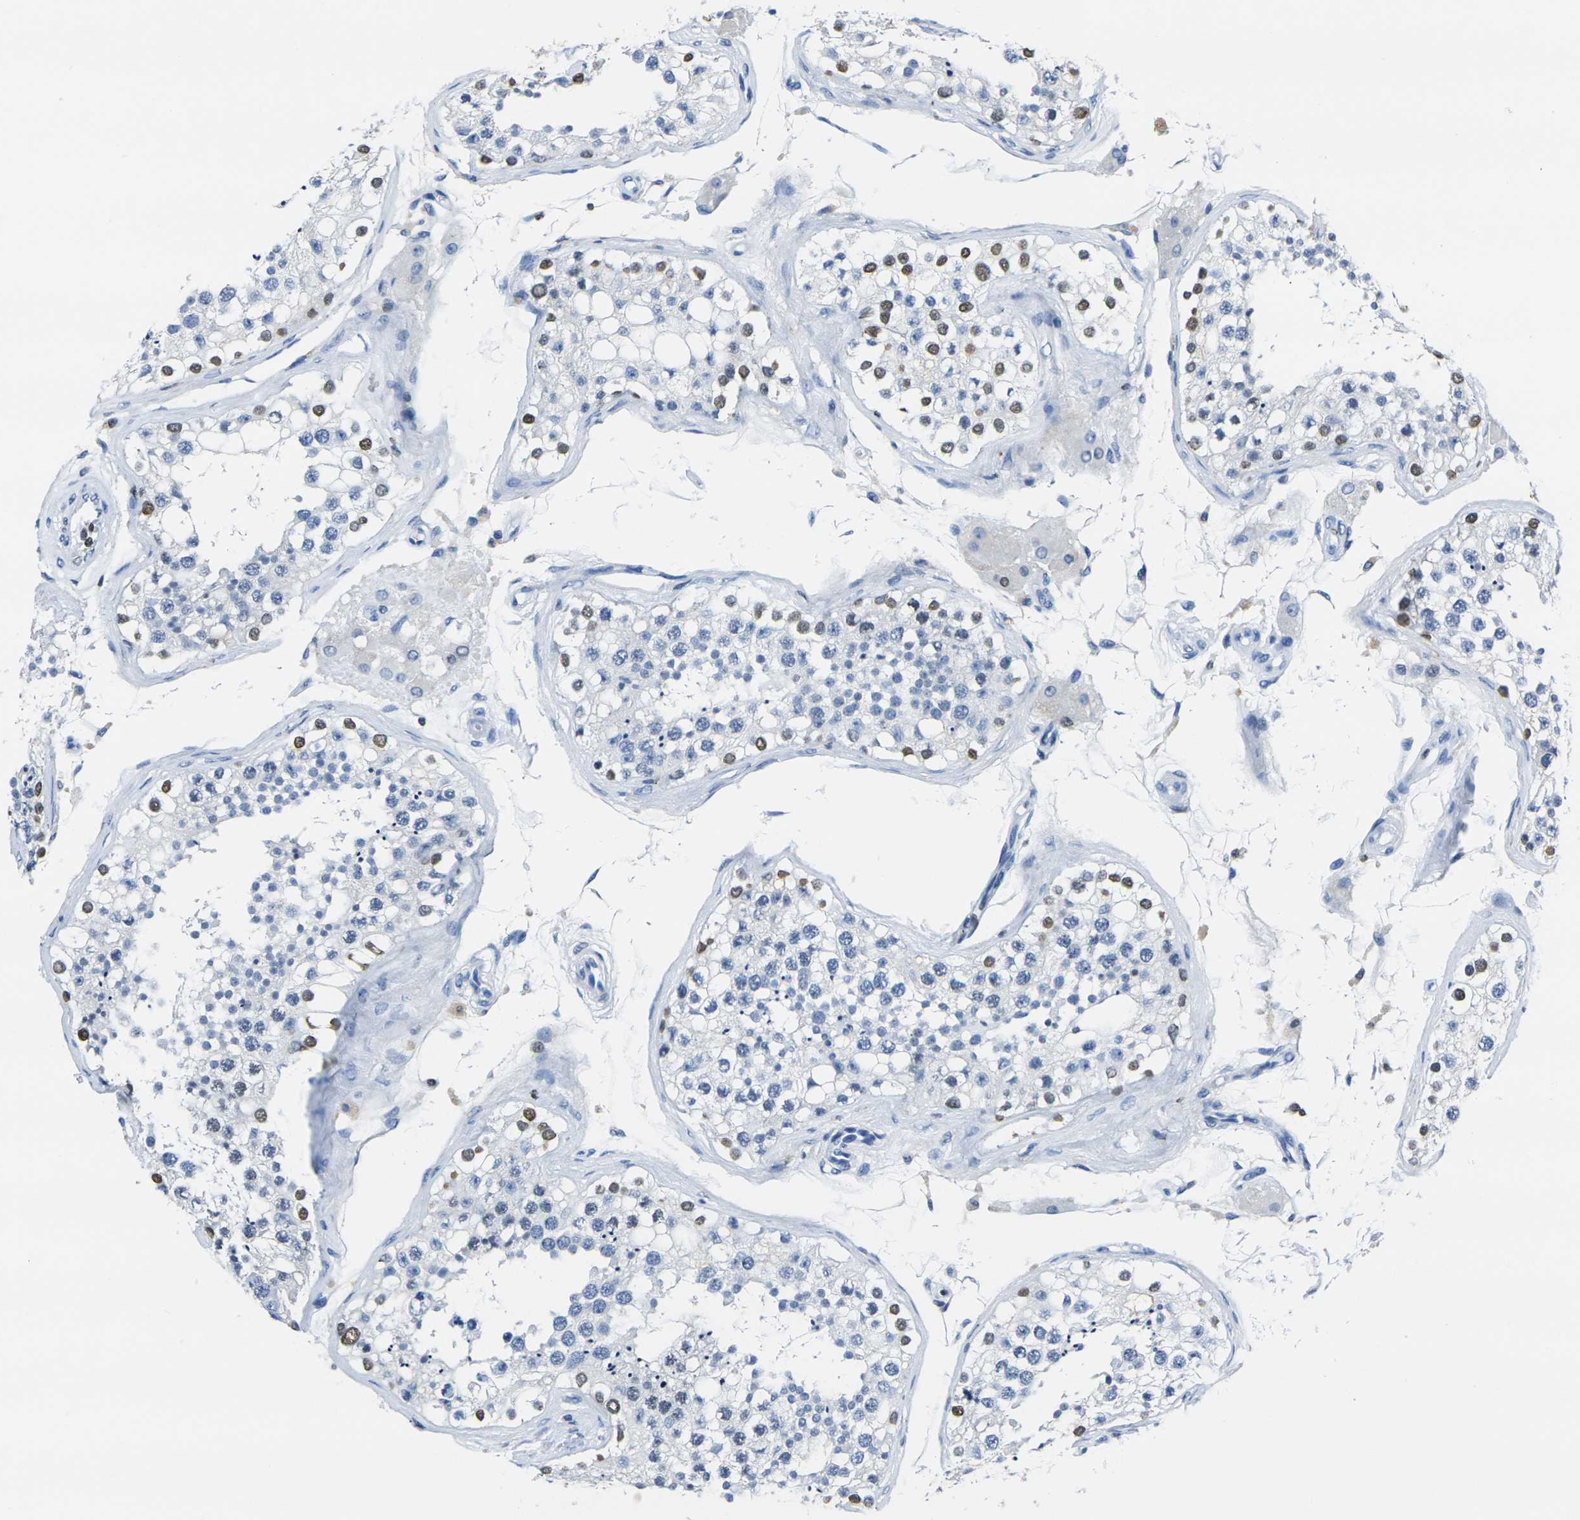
{"staining": {"intensity": "strong", "quantity": "<25%", "location": "nuclear"}, "tissue": "testis", "cell_type": "Cells in seminiferous ducts", "image_type": "normal", "snomed": [{"axis": "morphology", "description": "Normal tissue, NOS"}, {"axis": "topography", "description": "Testis"}], "caption": "IHC histopathology image of normal testis: testis stained using immunohistochemistry exhibits medium levels of strong protein expression localized specifically in the nuclear of cells in seminiferous ducts, appearing as a nuclear brown color.", "gene": "DRAXIN", "patient": {"sex": "male", "age": 68}}